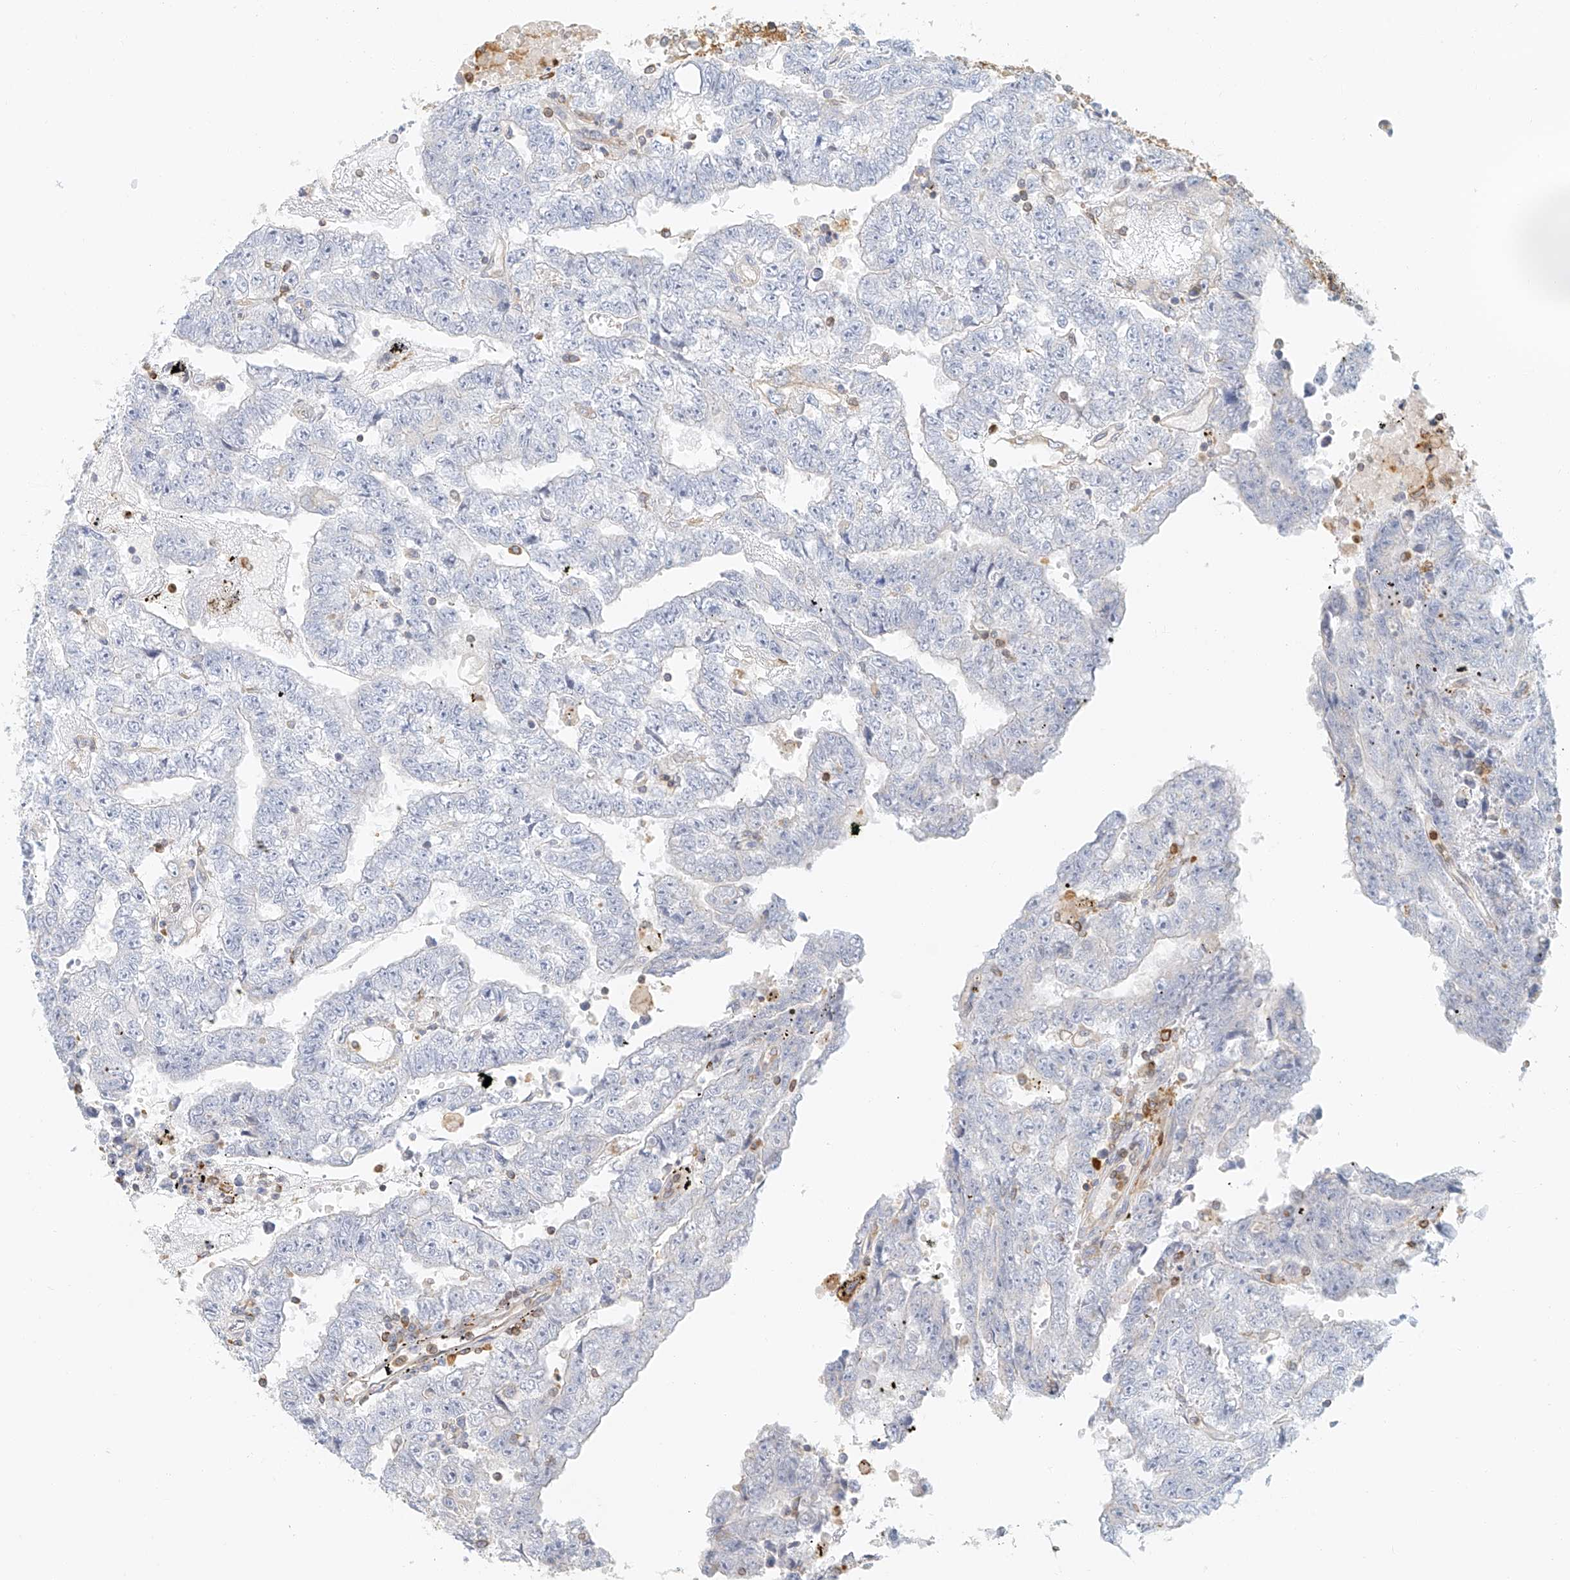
{"staining": {"intensity": "negative", "quantity": "none", "location": "none"}, "tissue": "testis cancer", "cell_type": "Tumor cells", "image_type": "cancer", "snomed": [{"axis": "morphology", "description": "Carcinoma, Embryonal, NOS"}, {"axis": "topography", "description": "Testis"}], "caption": "High power microscopy histopathology image of an IHC micrograph of testis cancer, revealing no significant staining in tumor cells.", "gene": "DHRS7", "patient": {"sex": "male", "age": 25}}